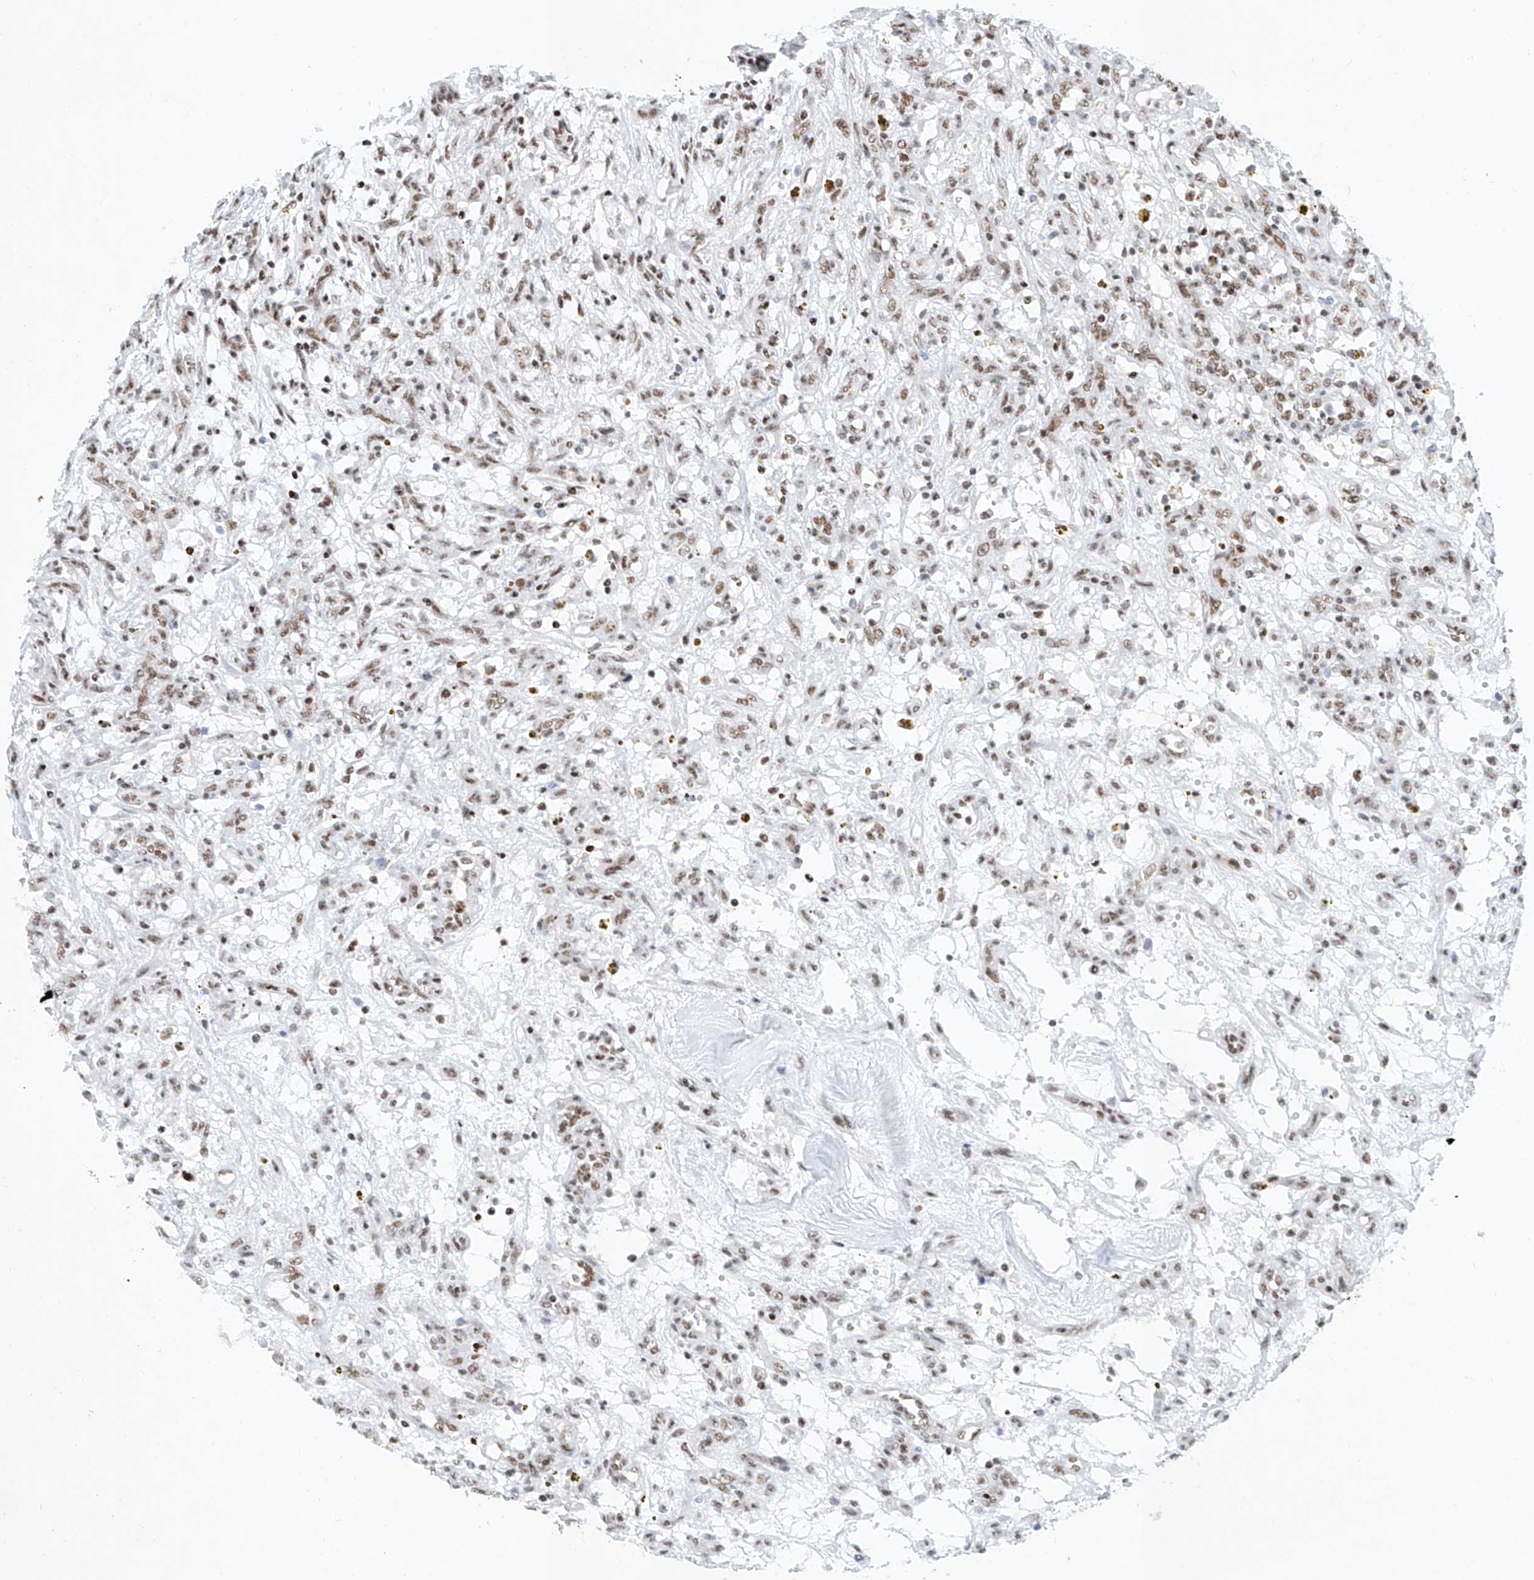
{"staining": {"intensity": "weak", "quantity": "25%-75%", "location": "nuclear"}, "tissue": "renal cancer", "cell_type": "Tumor cells", "image_type": "cancer", "snomed": [{"axis": "morphology", "description": "Adenocarcinoma, NOS"}, {"axis": "topography", "description": "Kidney"}], "caption": "Tumor cells demonstrate low levels of weak nuclear positivity in about 25%-75% of cells in adenocarcinoma (renal).", "gene": "TAF4", "patient": {"sex": "female", "age": 57}}